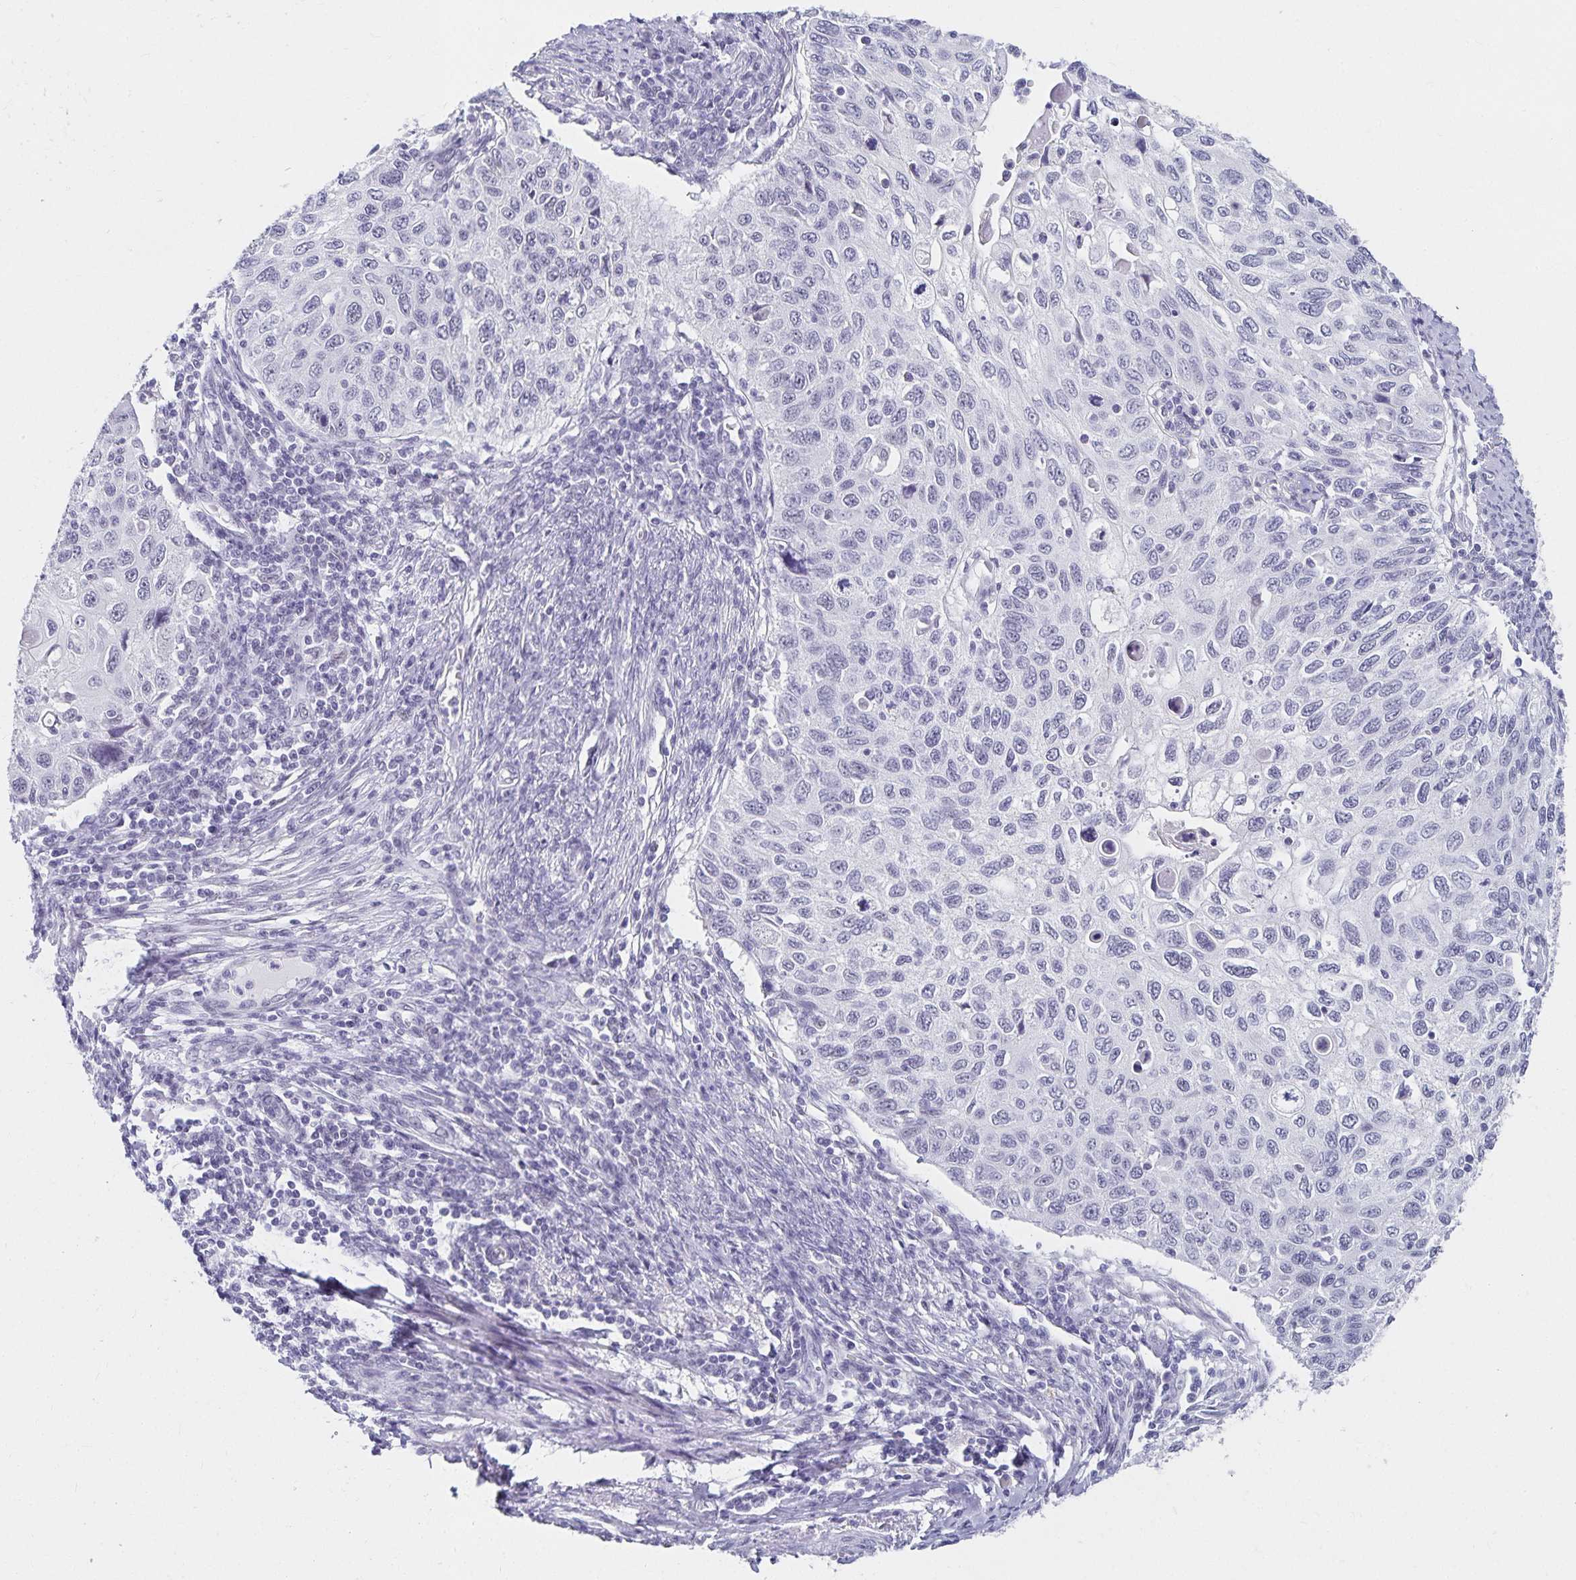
{"staining": {"intensity": "negative", "quantity": "none", "location": "none"}, "tissue": "cervical cancer", "cell_type": "Tumor cells", "image_type": "cancer", "snomed": [{"axis": "morphology", "description": "Squamous cell carcinoma, NOS"}, {"axis": "topography", "description": "Cervix"}], "caption": "This photomicrograph is of cervical cancer stained with immunohistochemistry (IHC) to label a protein in brown with the nuclei are counter-stained blue. There is no expression in tumor cells. Brightfield microscopy of immunohistochemistry stained with DAB (3,3'-diaminobenzidine) (brown) and hematoxylin (blue), captured at high magnification.", "gene": "C20orf85", "patient": {"sex": "female", "age": 70}}